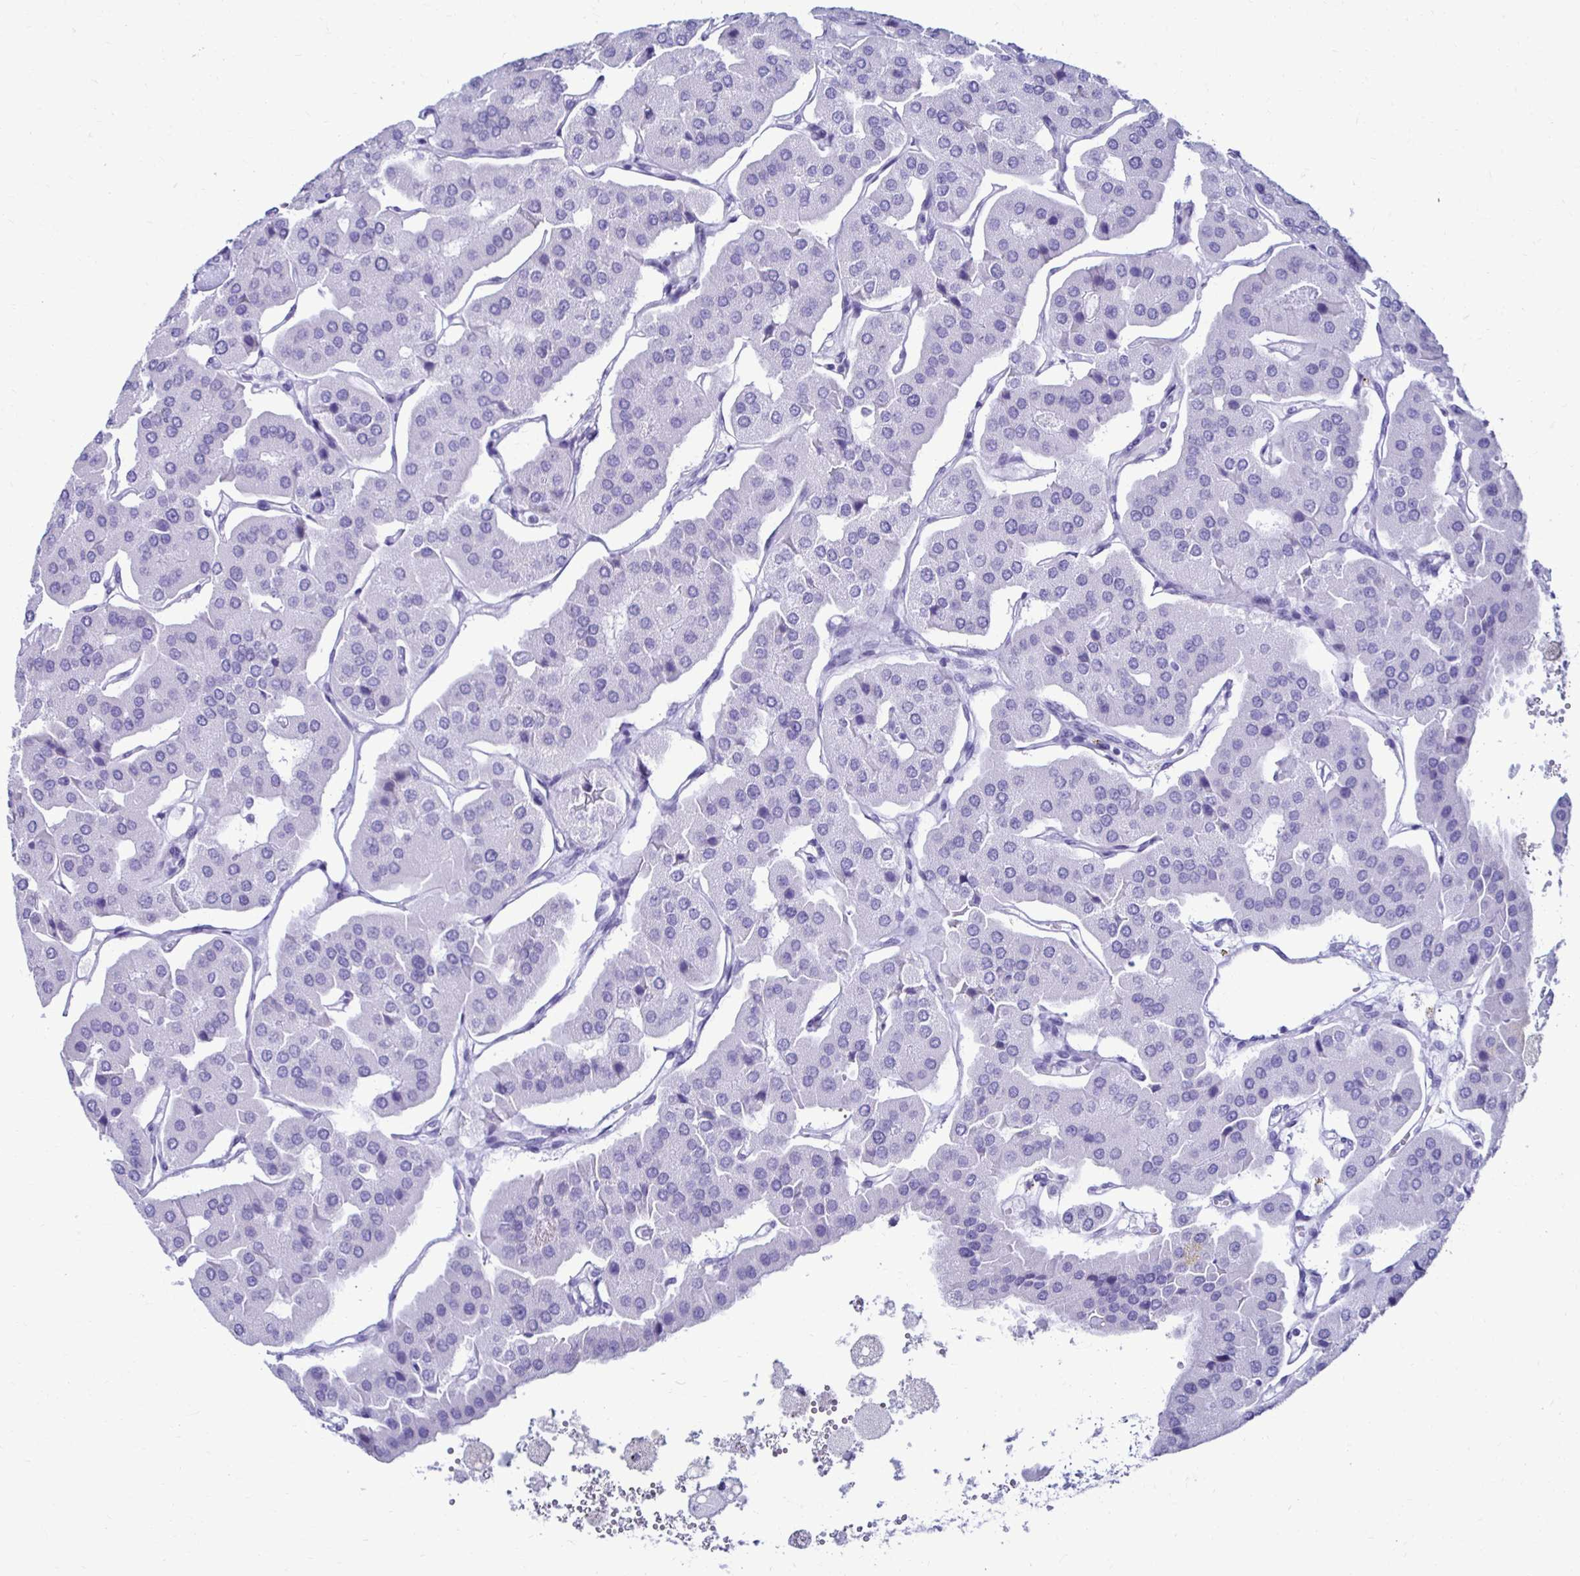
{"staining": {"intensity": "negative", "quantity": "none", "location": "none"}, "tissue": "parathyroid gland", "cell_type": "Glandular cells", "image_type": "normal", "snomed": [{"axis": "morphology", "description": "Normal tissue, NOS"}, {"axis": "morphology", "description": "Adenoma, NOS"}, {"axis": "topography", "description": "Parathyroid gland"}], "caption": "The image displays no significant positivity in glandular cells of parathyroid gland. (Brightfield microscopy of DAB (3,3'-diaminobenzidine) IHC at high magnification).", "gene": "CST5", "patient": {"sex": "female", "age": 86}}